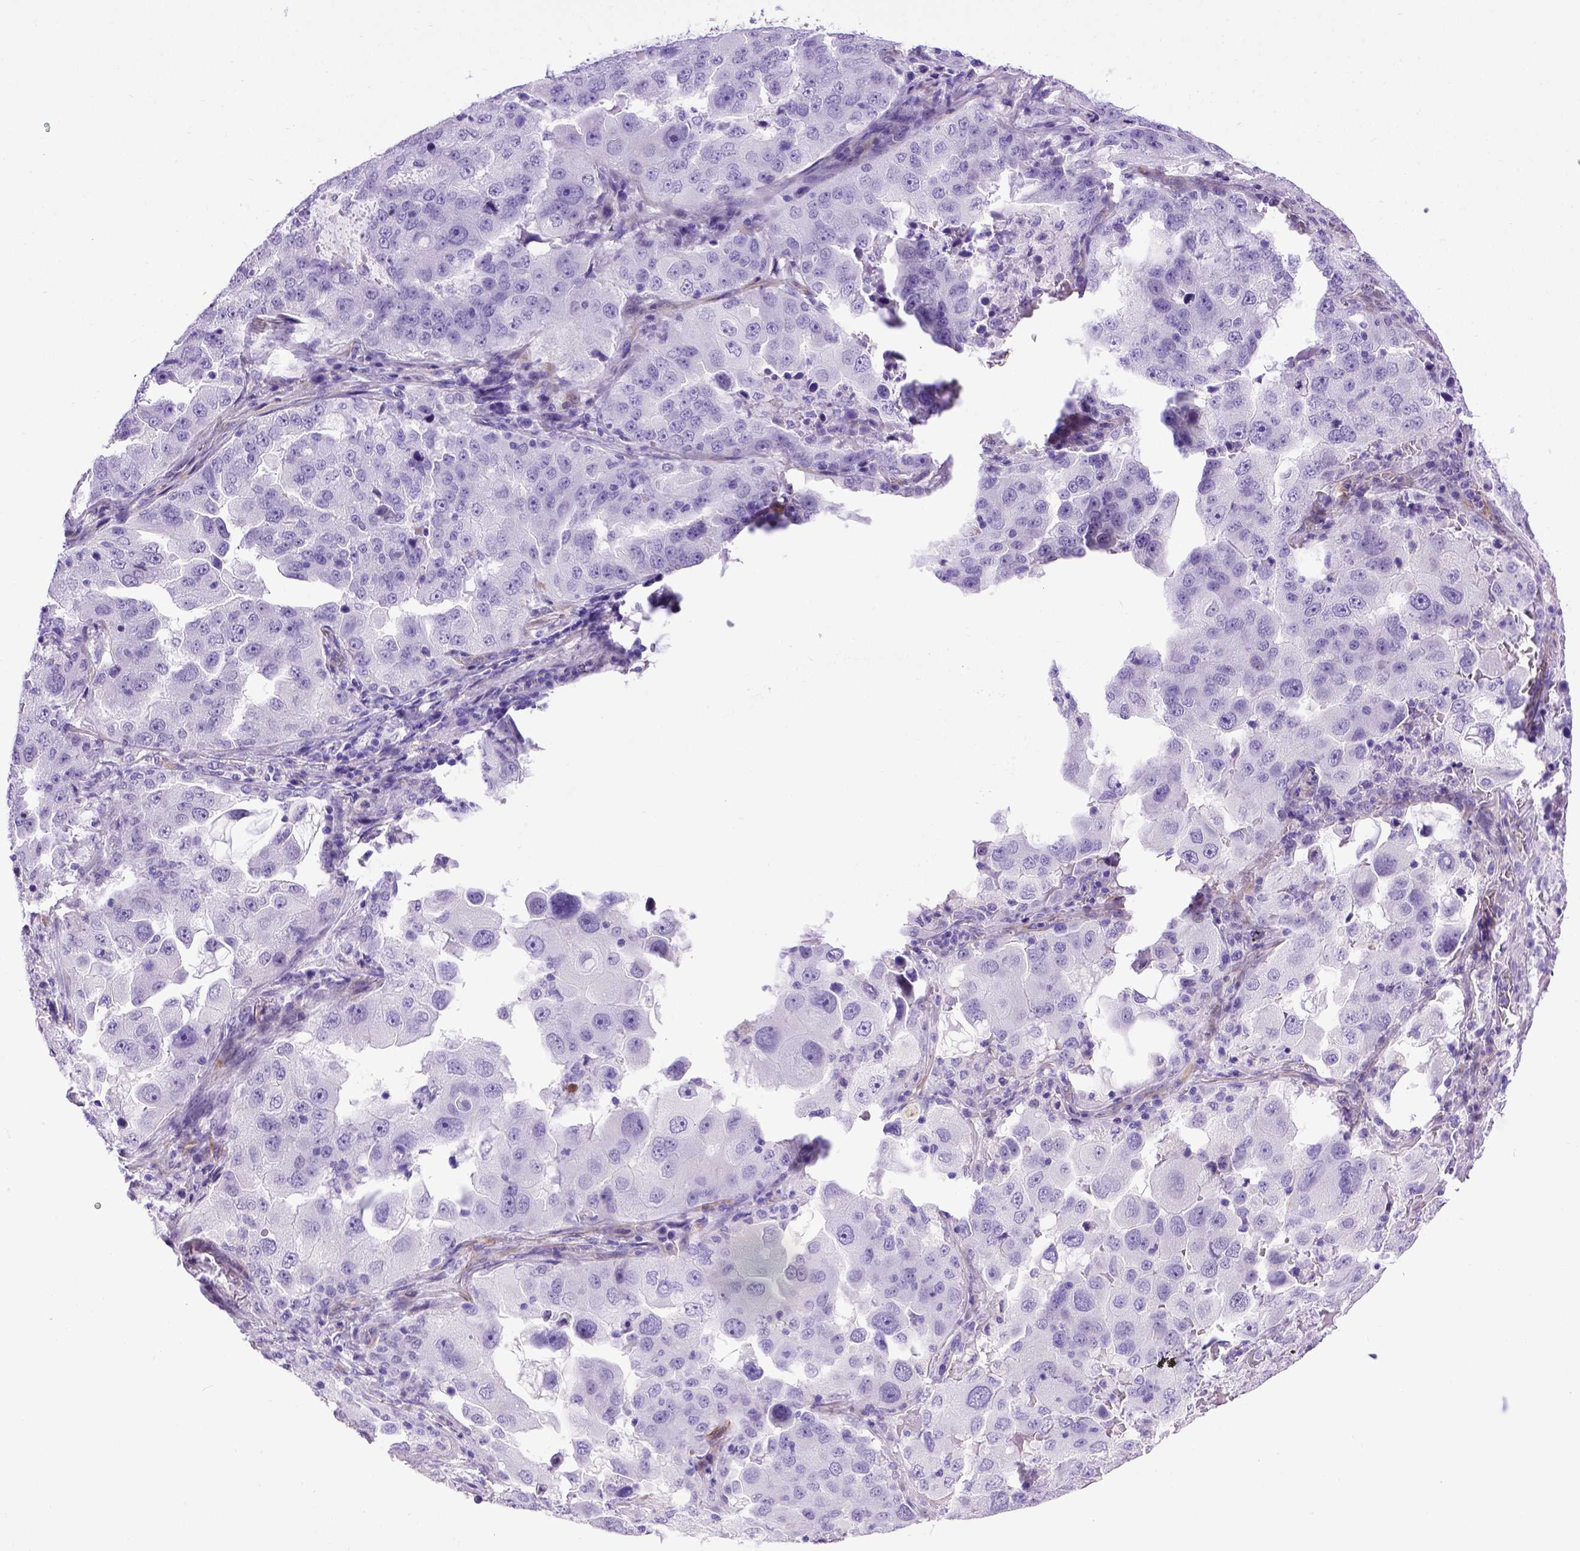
{"staining": {"intensity": "negative", "quantity": "none", "location": "none"}, "tissue": "lung cancer", "cell_type": "Tumor cells", "image_type": "cancer", "snomed": [{"axis": "morphology", "description": "Adenocarcinoma, NOS"}, {"axis": "topography", "description": "Lung"}], "caption": "Tumor cells are negative for brown protein staining in lung cancer.", "gene": "ADAM12", "patient": {"sex": "female", "age": 61}}